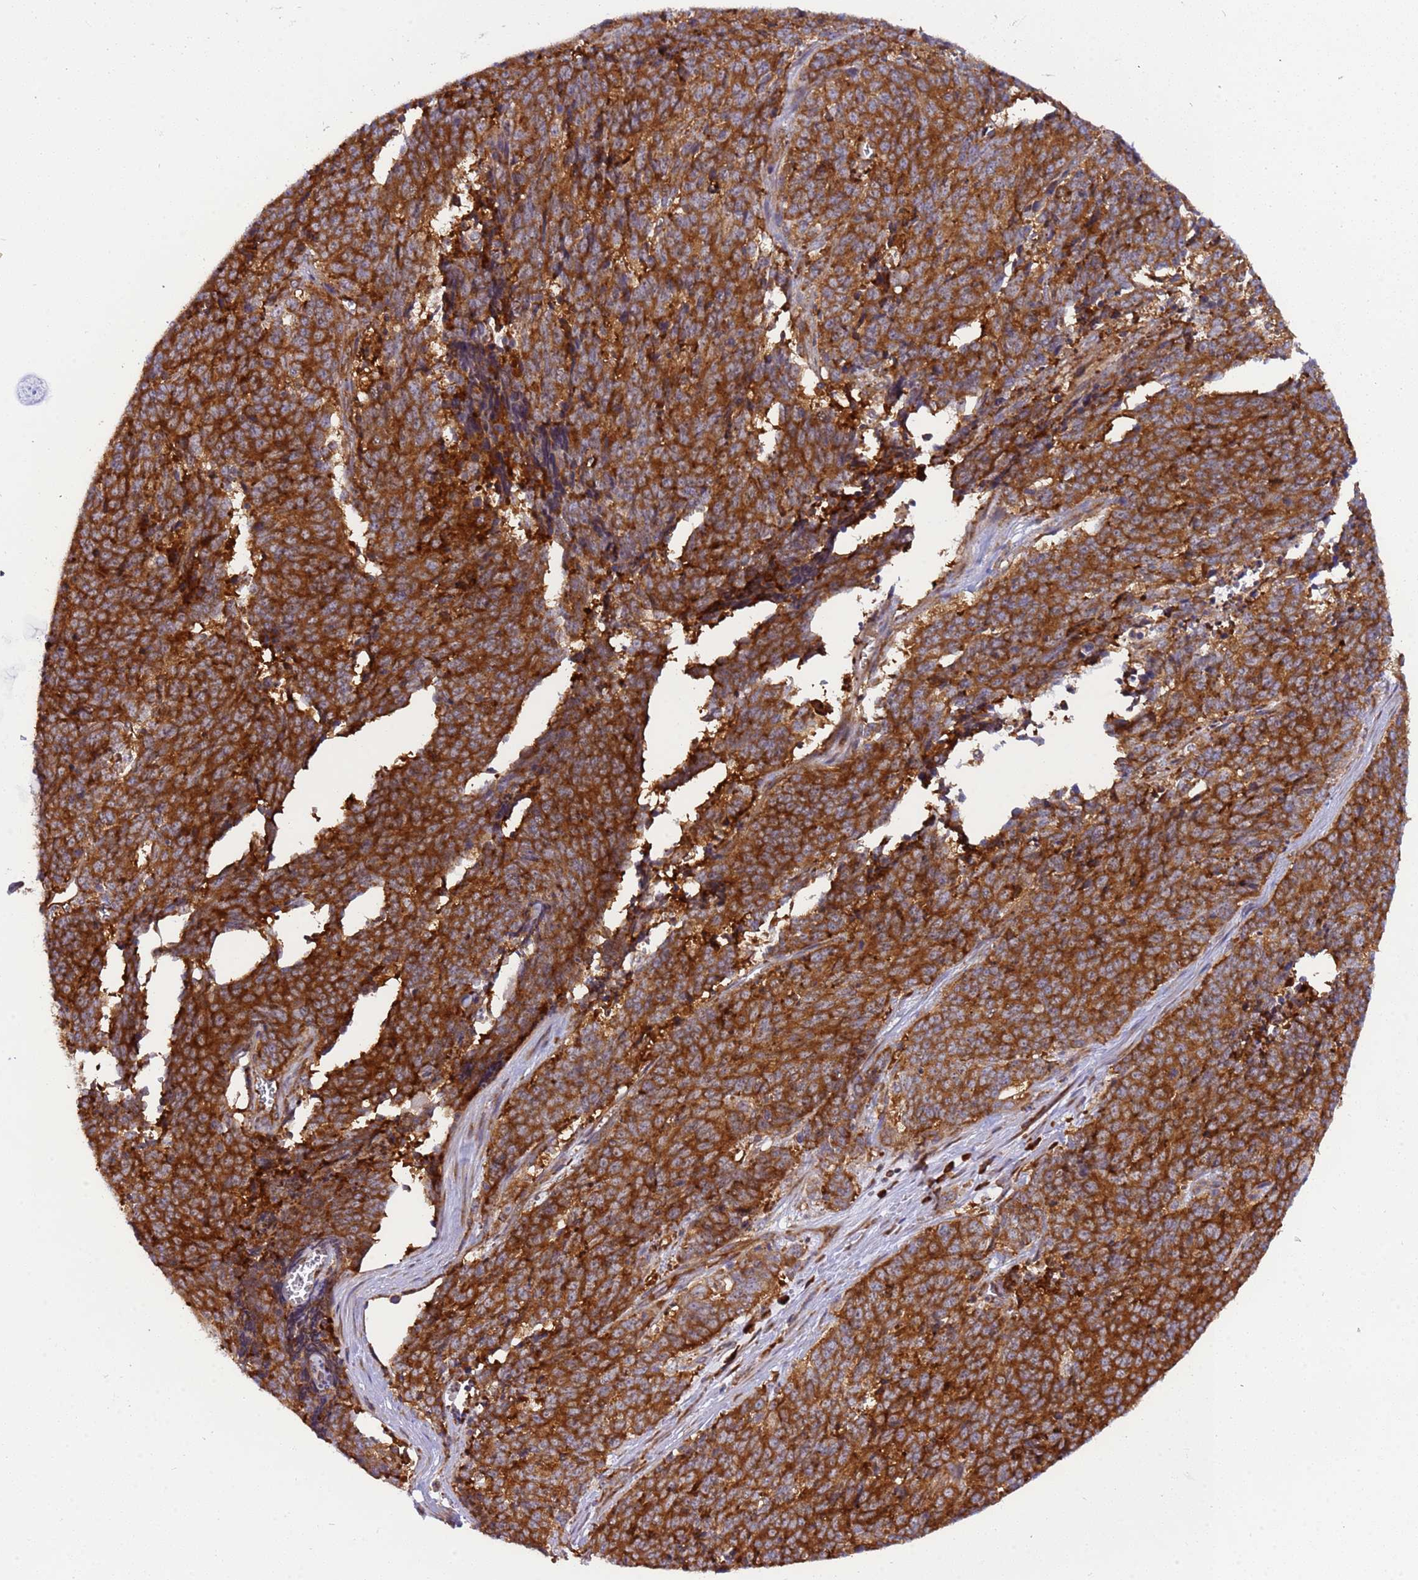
{"staining": {"intensity": "strong", "quantity": ">75%", "location": "cytoplasmic/membranous"}, "tissue": "cervical cancer", "cell_type": "Tumor cells", "image_type": "cancer", "snomed": [{"axis": "morphology", "description": "Squamous cell carcinoma, NOS"}, {"axis": "topography", "description": "Cervix"}], "caption": "Cervical squamous cell carcinoma stained with immunohistochemistry displays strong cytoplasmic/membranous expression in approximately >75% of tumor cells.", "gene": "RPL36", "patient": {"sex": "female", "age": 29}}